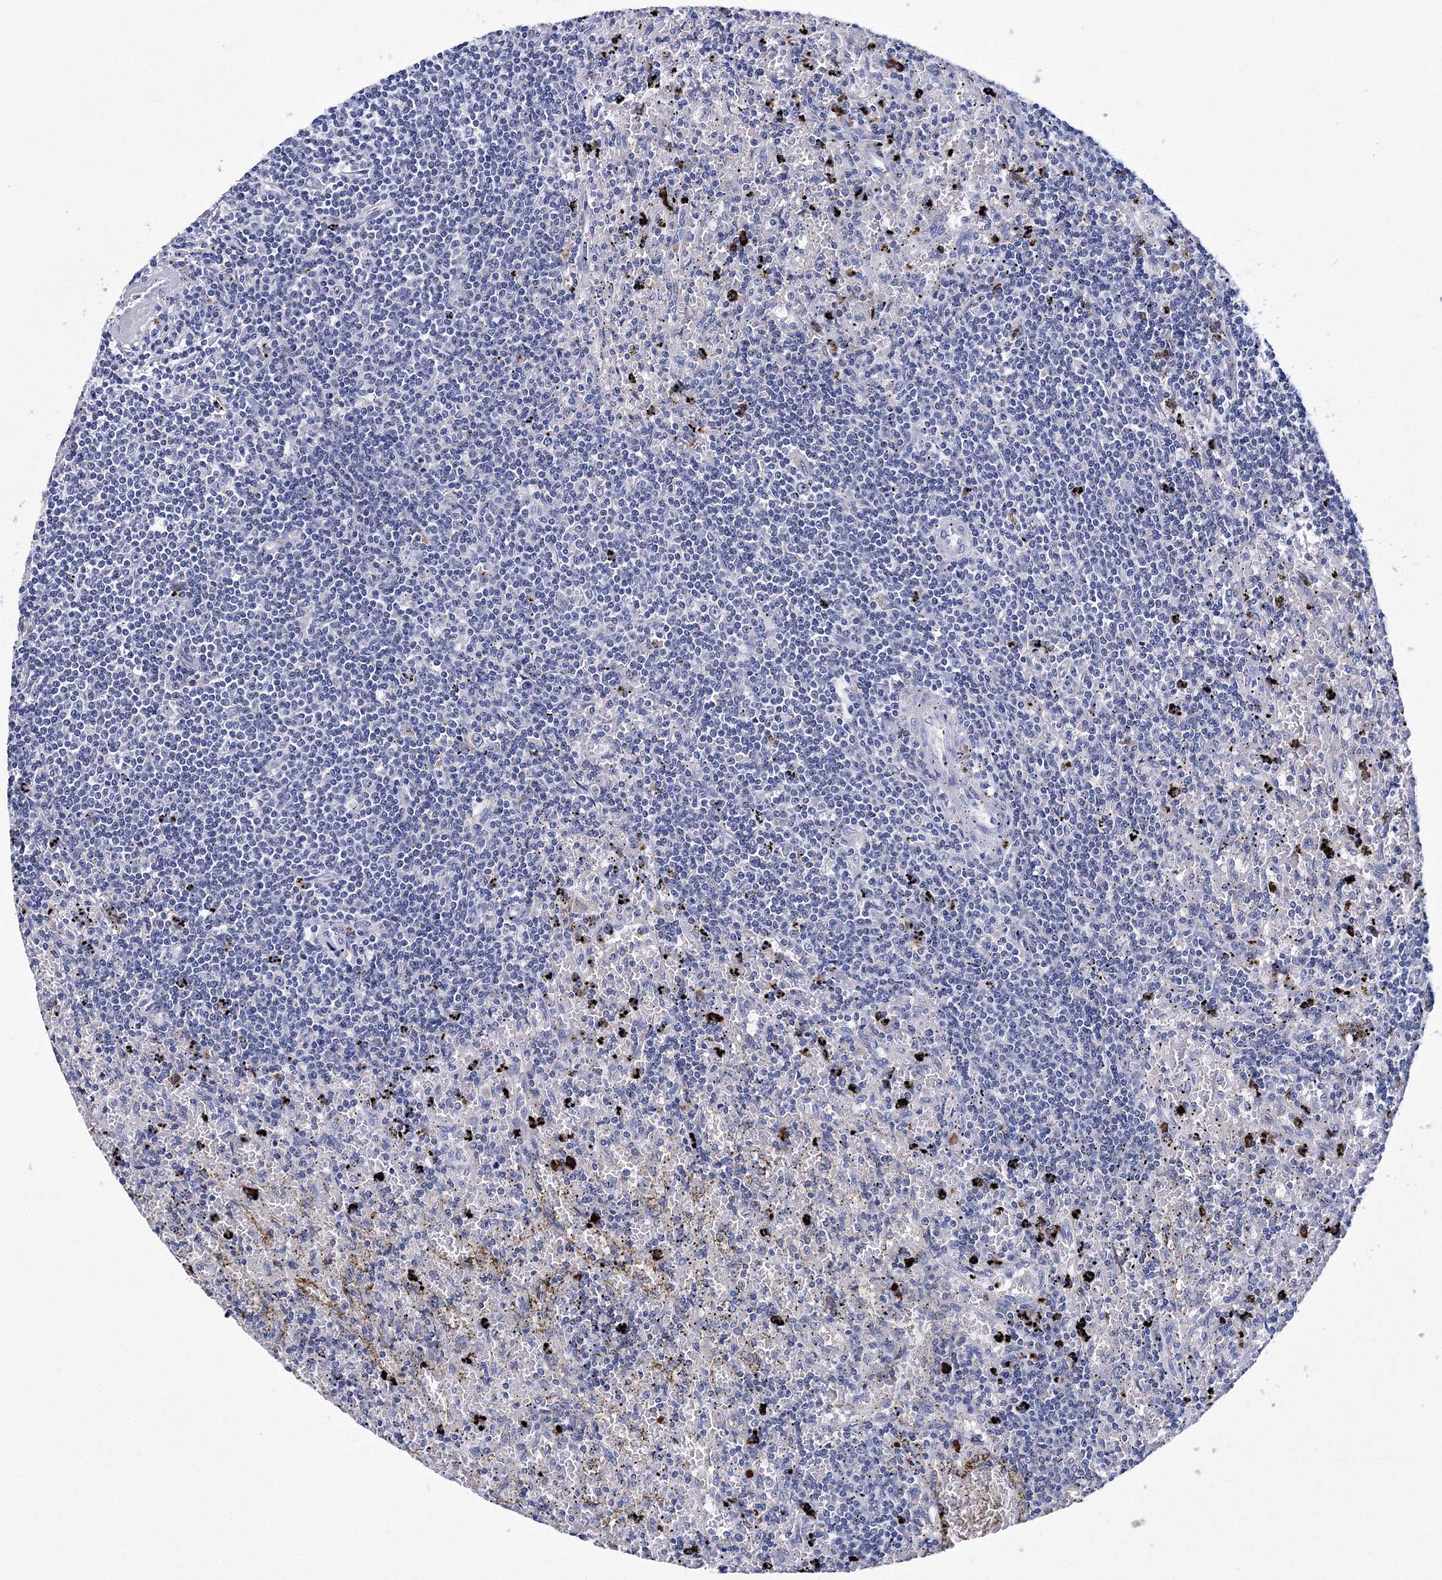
{"staining": {"intensity": "negative", "quantity": "none", "location": "none"}, "tissue": "lymphoma", "cell_type": "Tumor cells", "image_type": "cancer", "snomed": [{"axis": "morphology", "description": "Malignant lymphoma, non-Hodgkin's type, Low grade"}, {"axis": "topography", "description": "Spleen"}], "caption": "Immunohistochemistry (IHC) of human malignant lymphoma, non-Hodgkin's type (low-grade) demonstrates no positivity in tumor cells.", "gene": "TRPM2", "patient": {"sex": "male", "age": 76}}